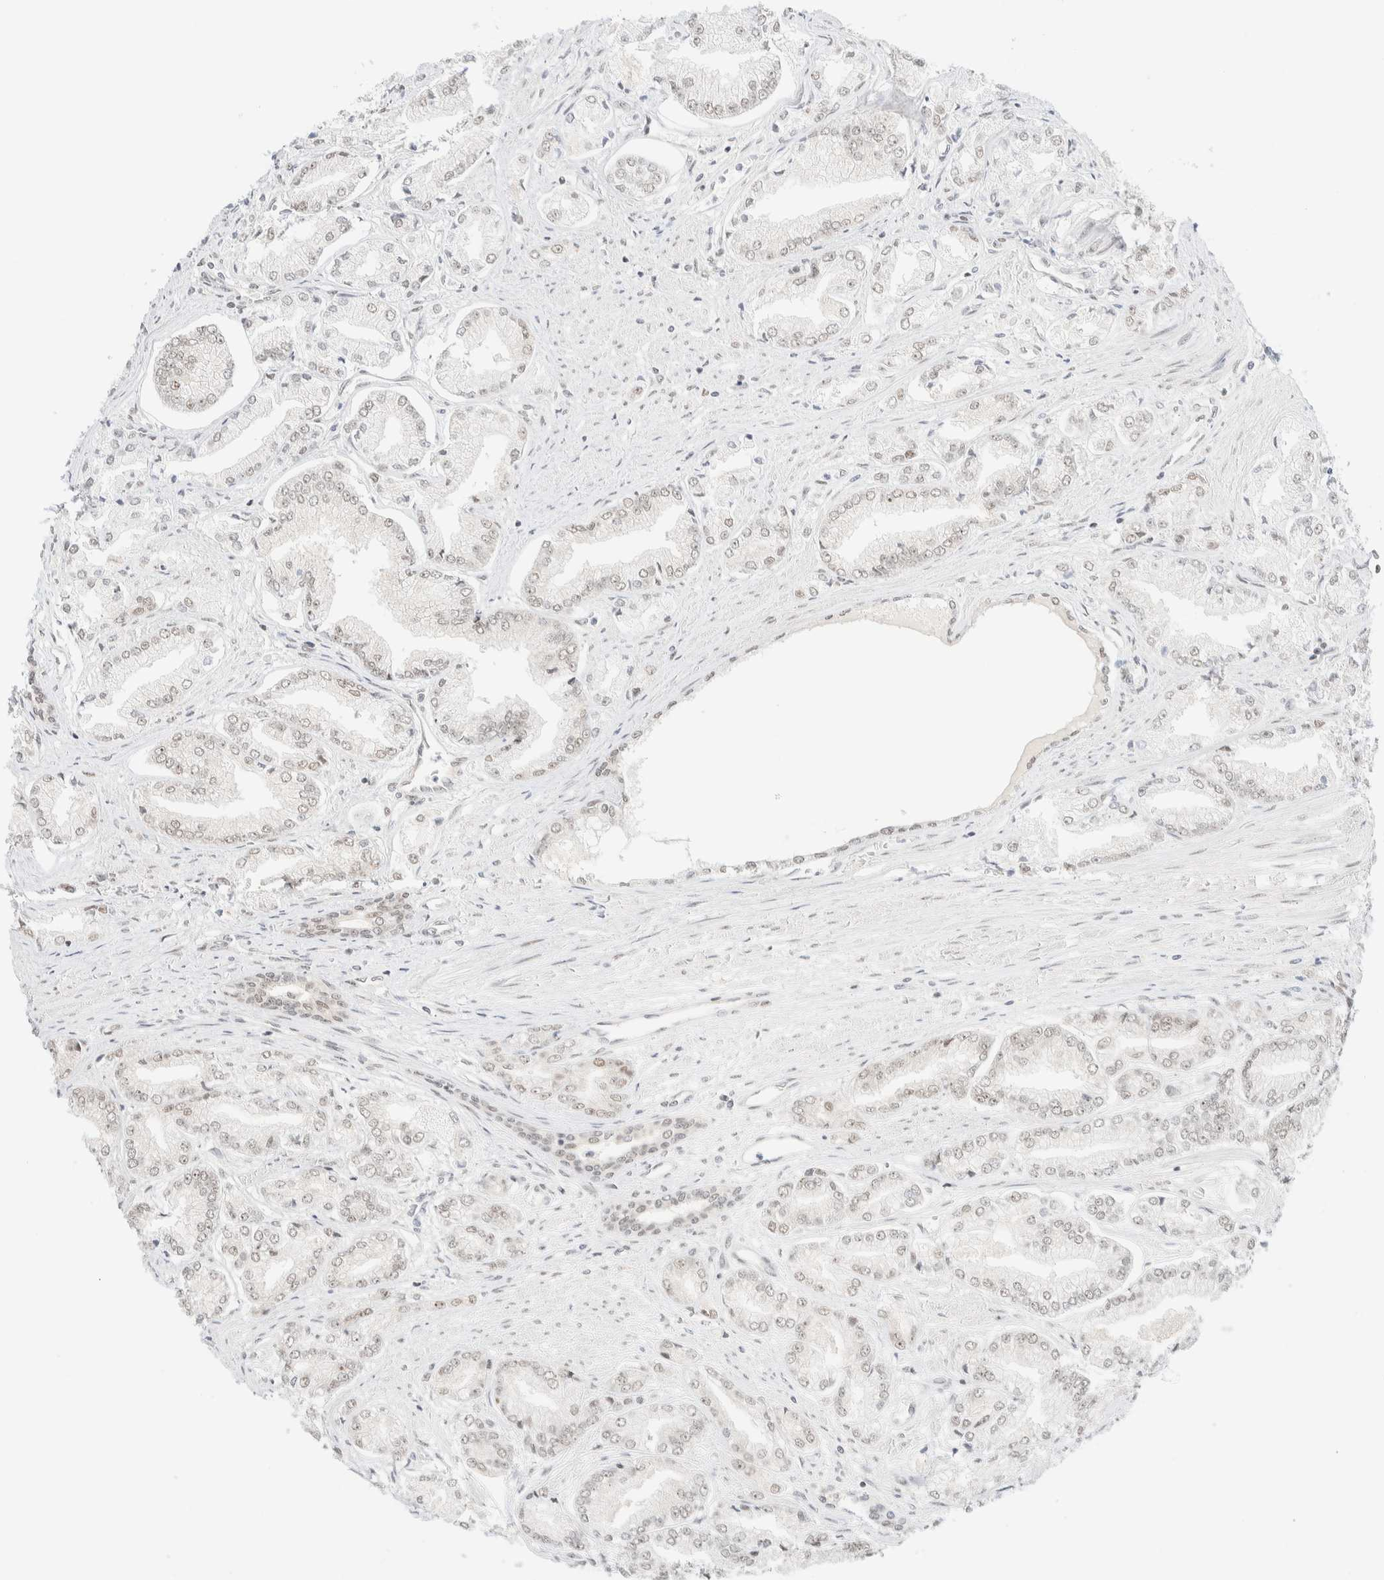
{"staining": {"intensity": "weak", "quantity": "<25%", "location": "nuclear"}, "tissue": "prostate cancer", "cell_type": "Tumor cells", "image_type": "cancer", "snomed": [{"axis": "morphology", "description": "Adenocarcinoma, Low grade"}, {"axis": "topography", "description": "Prostate"}], "caption": "IHC histopathology image of prostate cancer (adenocarcinoma (low-grade)) stained for a protein (brown), which shows no expression in tumor cells.", "gene": "PYGO2", "patient": {"sex": "male", "age": 52}}